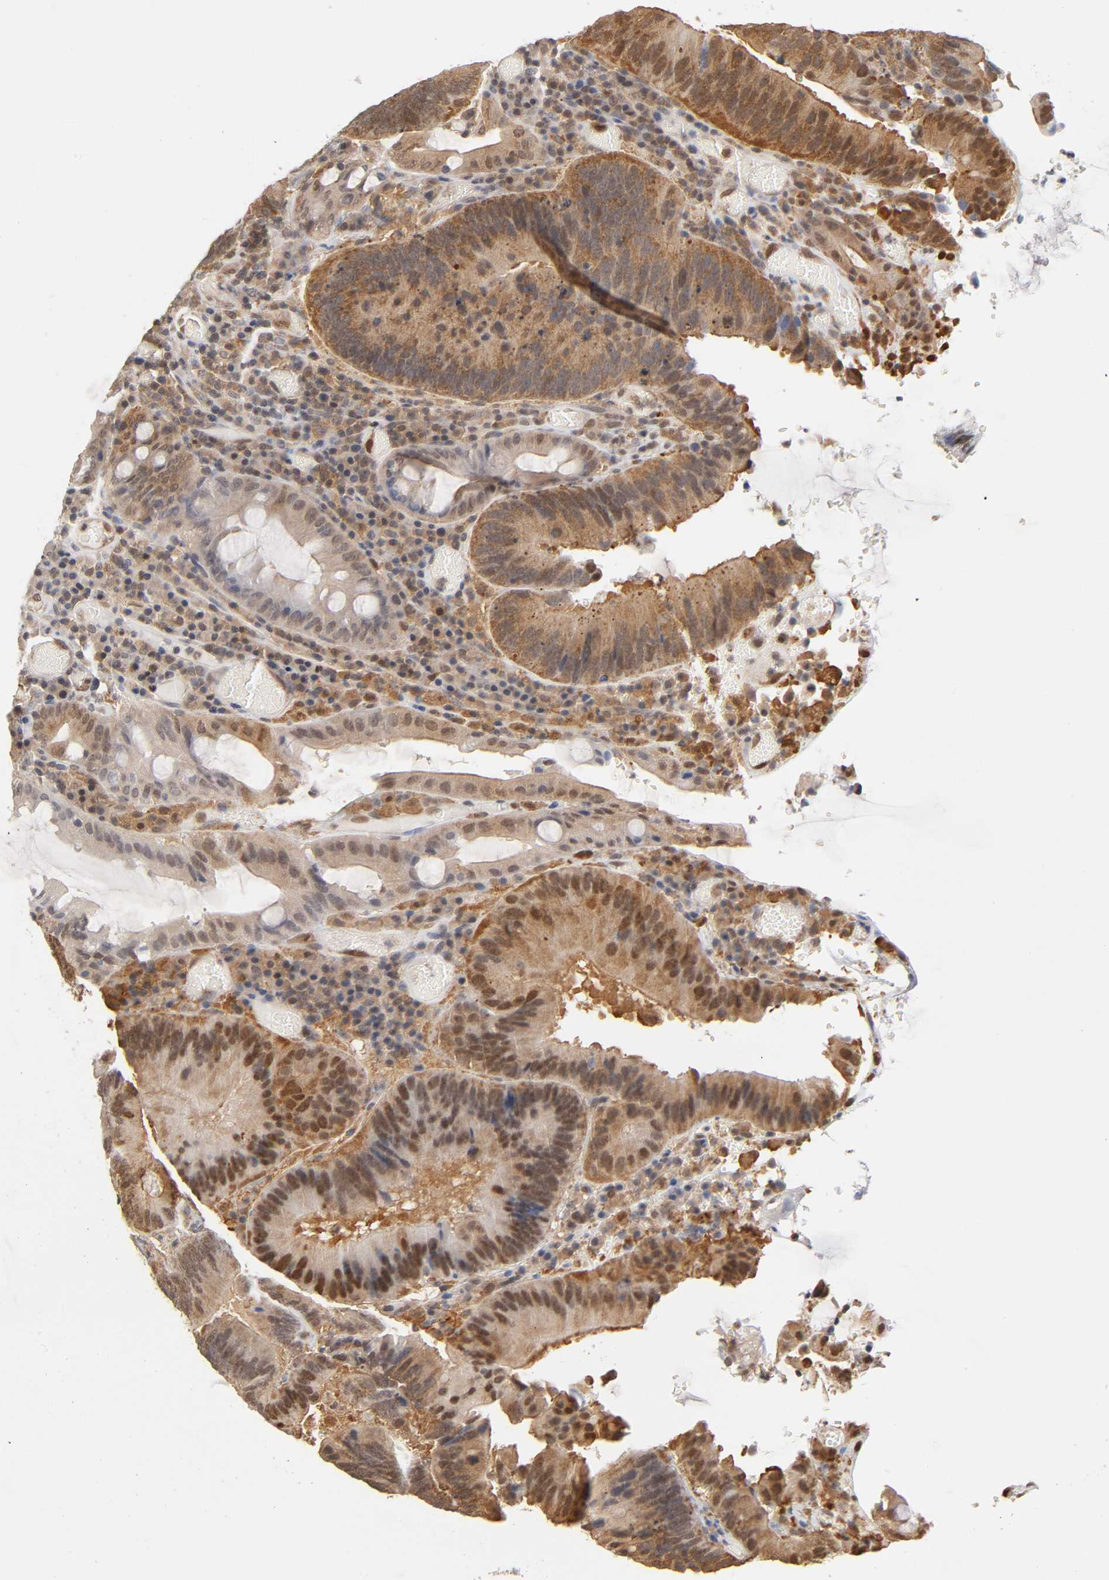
{"staining": {"intensity": "strong", "quantity": ">75%", "location": "cytoplasmic/membranous"}, "tissue": "colorectal cancer", "cell_type": "Tumor cells", "image_type": "cancer", "snomed": [{"axis": "morphology", "description": "Normal tissue, NOS"}, {"axis": "morphology", "description": "Adenocarcinoma, NOS"}, {"axis": "topography", "description": "Colon"}], "caption": "IHC histopathology image of neoplastic tissue: human colorectal cancer stained using IHC shows high levels of strong protein expression localized specifically in the cytoplasmic/membranous of tumor cells, appearing as a cytoplasmic/membranous brown color.", "gene": "DFFB", "patient": {"sex": "female", "age": 78}}